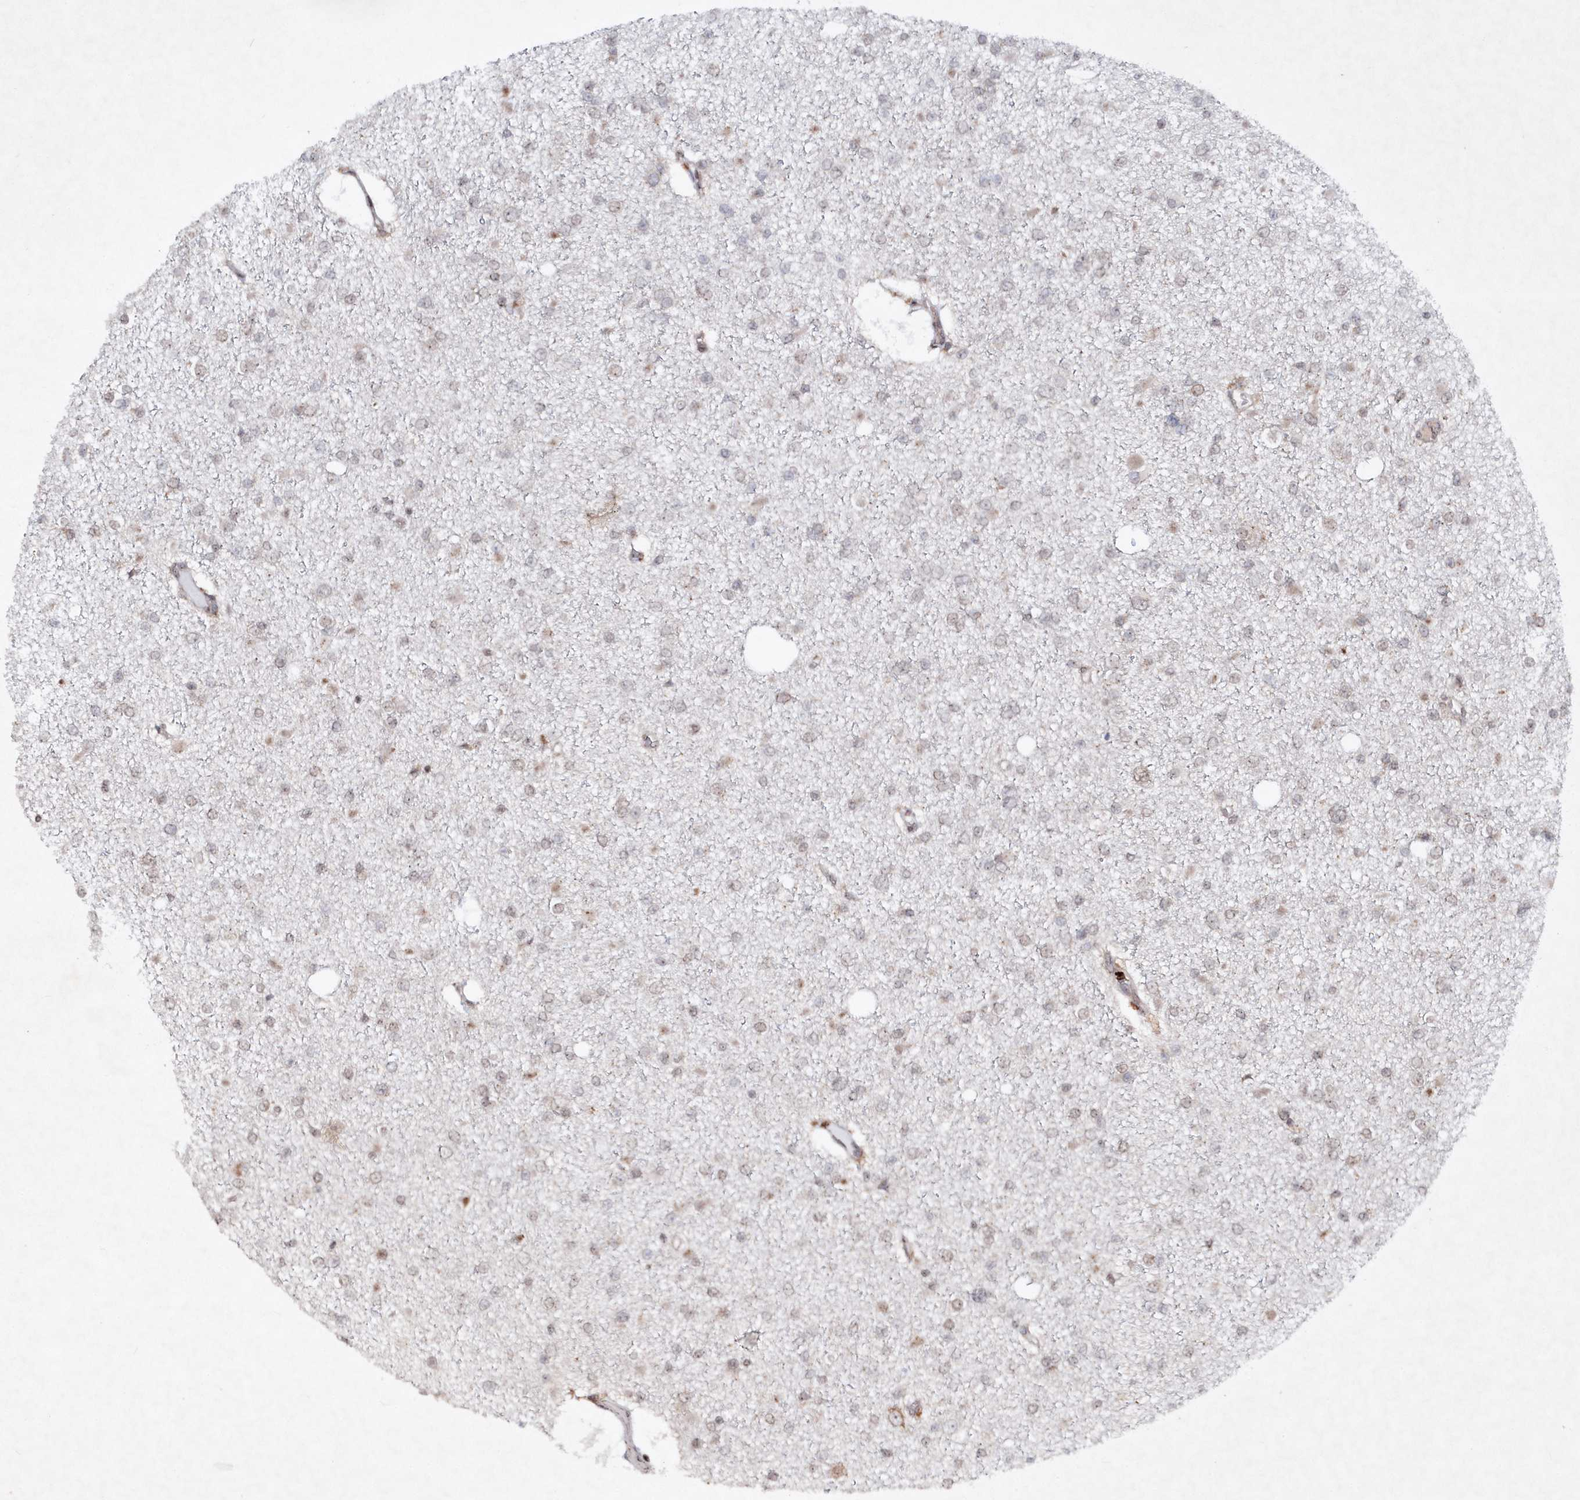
{"staining": {"intensity": "weak", "quantity": "<25%", "location": "cytoplasmic/membranous"}, "tissue": "glioma", "cell_type": "Tumor cells", "image_type": "cancer", "snomed": [{"axis": "morphology", "description": "Glioma, malignant, Low grade"}, {"axis": "topography", "description": "Brain"}], "caption": "Histopathology image shows no protein staining in tumor cells of glioma tissue.", "gene": "SOWAHB", "patient": {"sex": "female", "age": 22}}